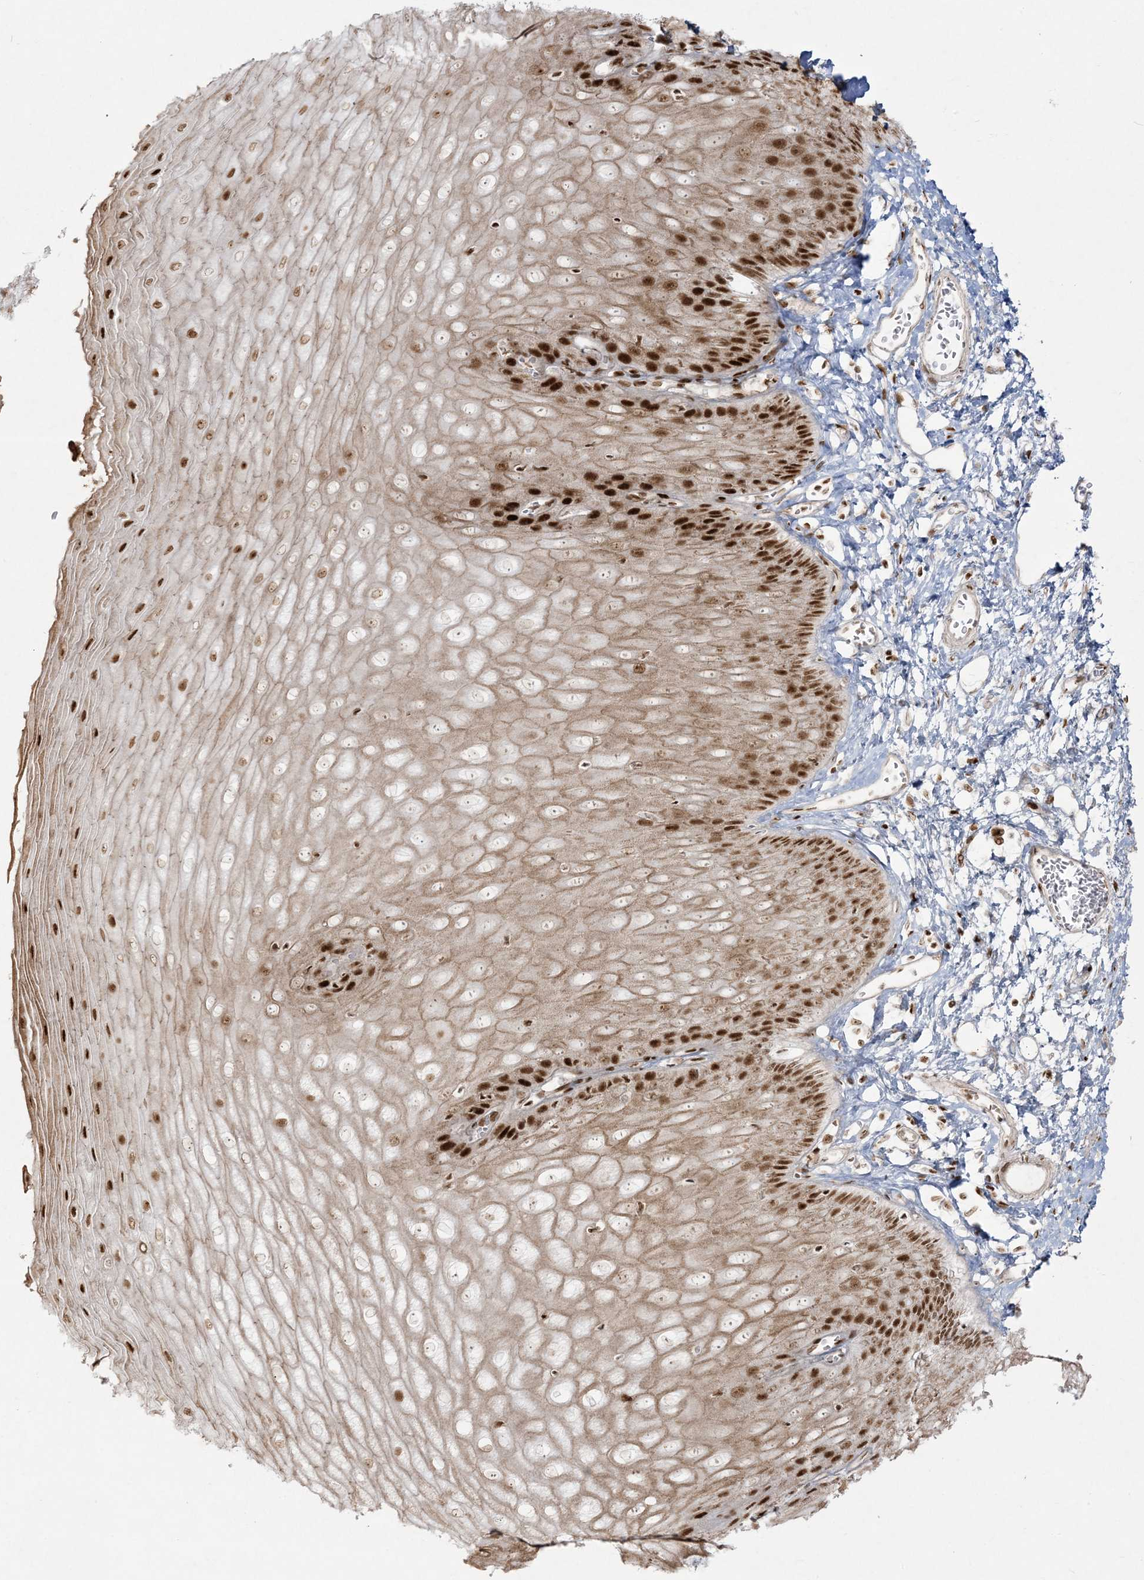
{"staining": {"intensity": "strong", "quantity": "25%-75%", "location": "cytoplasmic/membranous,nuclear"}, "tissue": "esophagus", "cell_type": "Squamous epithelial cells", "image_type": "normal", "snomed": [{"axis": "morphology", "description": "Normal tissue, NOS"}, {"axis": "topography", "description": "Esophagus"}], "caption": "Protein staining reveals strong cytoplasmic/membranous,nuclear expression in approximately 25%-75% of squamous epithelial cells in unremarkable esophagus. Immunohistochemistry (ihc) stains the protein in brown and the nuclei are stained blue.", "gene": "RBM10", "patient": {"sex": "male", "age": 60}}